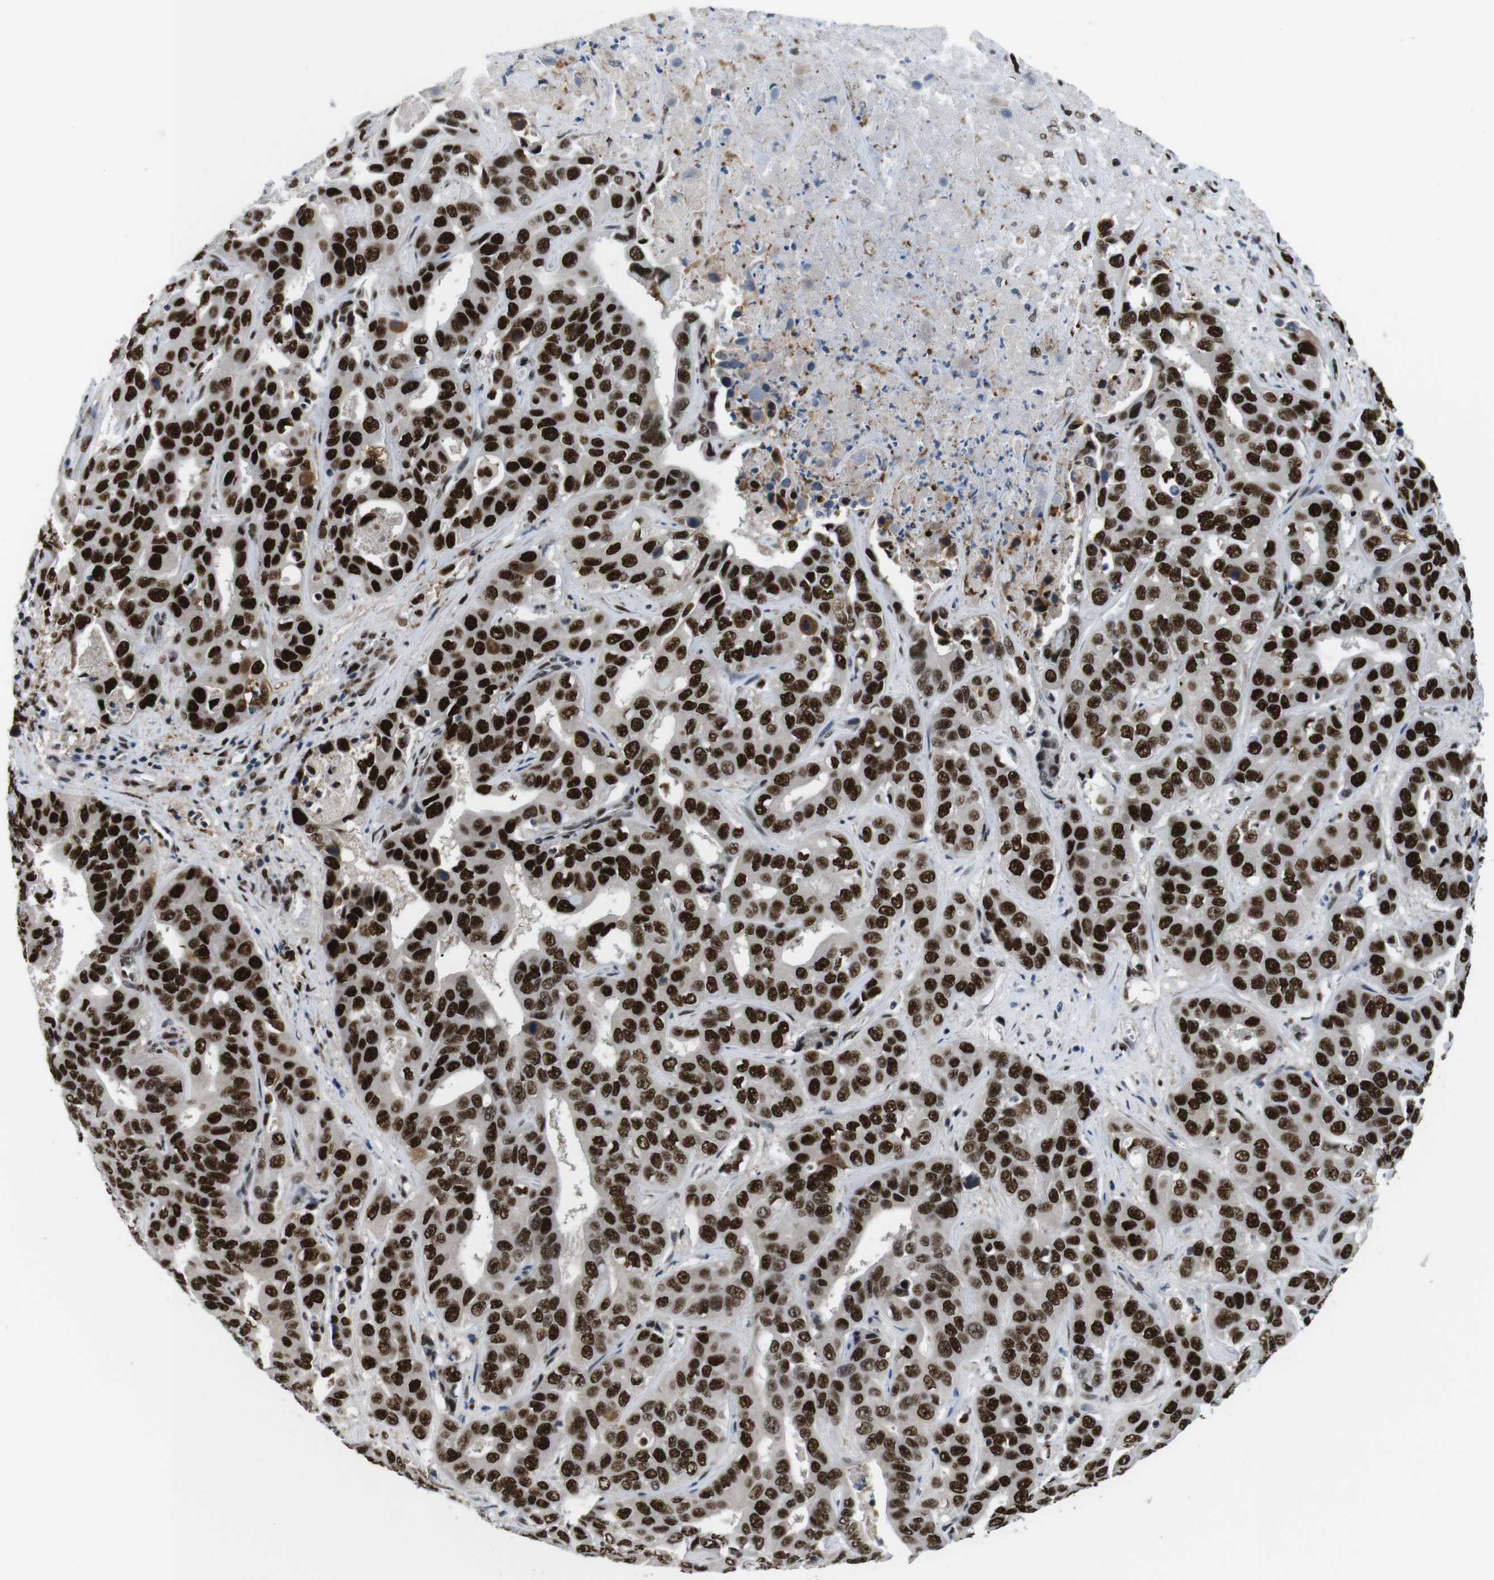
{"staining": {"intensity": "strong", "quantity": ">75%", "location": "nuclear"}, "tissue": "liver cancer", "cell_type": "Tumor cells", "image_type": "cancer", "snomed": [{"axis": "morphology", "description": "Cholangiocarcinoma"}, {"axis": "topography", "description": "Liver"}], "caption": "This histopathology image demonstrates IHC staining of cholangiocarcinoma (liver), with high strong nuclear positivity in about >75% of tumor cells.", "gene": "PSME3", "patient": {"sex": "female", "age": 52}}